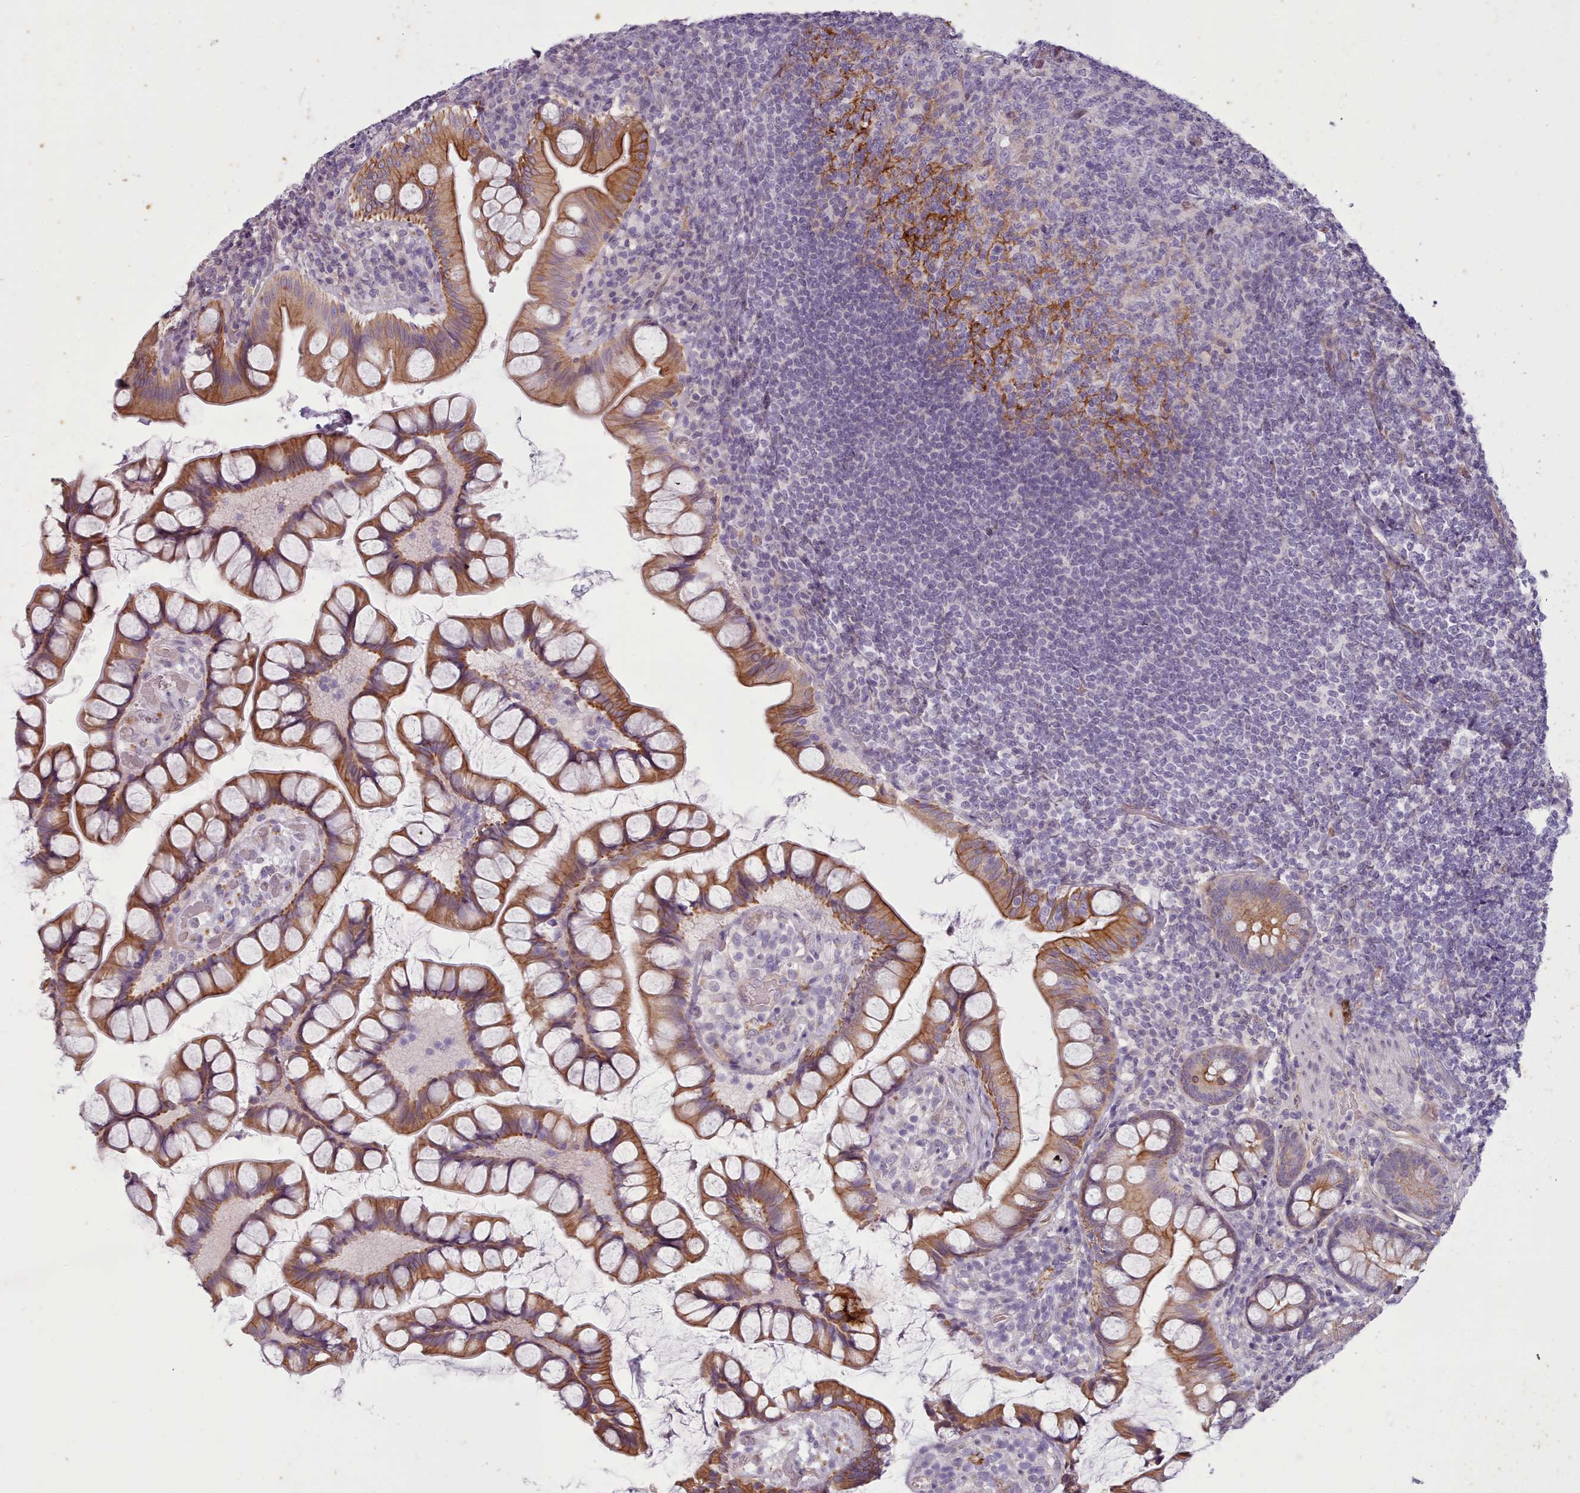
{"staining": {"intensity": "moderate", "quantity": ">75%", "location": "cytoplasmic/membranous"}, "tissue": "small intestine", "cell_type": "Glandular cells", "image_type": "normal", "snomed": [{"axis": "morphology", "description": "Normal tissue, NOS"}, {"axis": "topography", "description": "Small intestine"}], "caption": "Glandular cells show moderate cytoplasmic/membranous expression in approximately >75% of cells in benign small intestine. Immunohistochemistry (ihc) stains the protein in brown and the nuclei are stained blue.", "gene": "PLD4", "patient": {"sex": "male", "age": 70}}